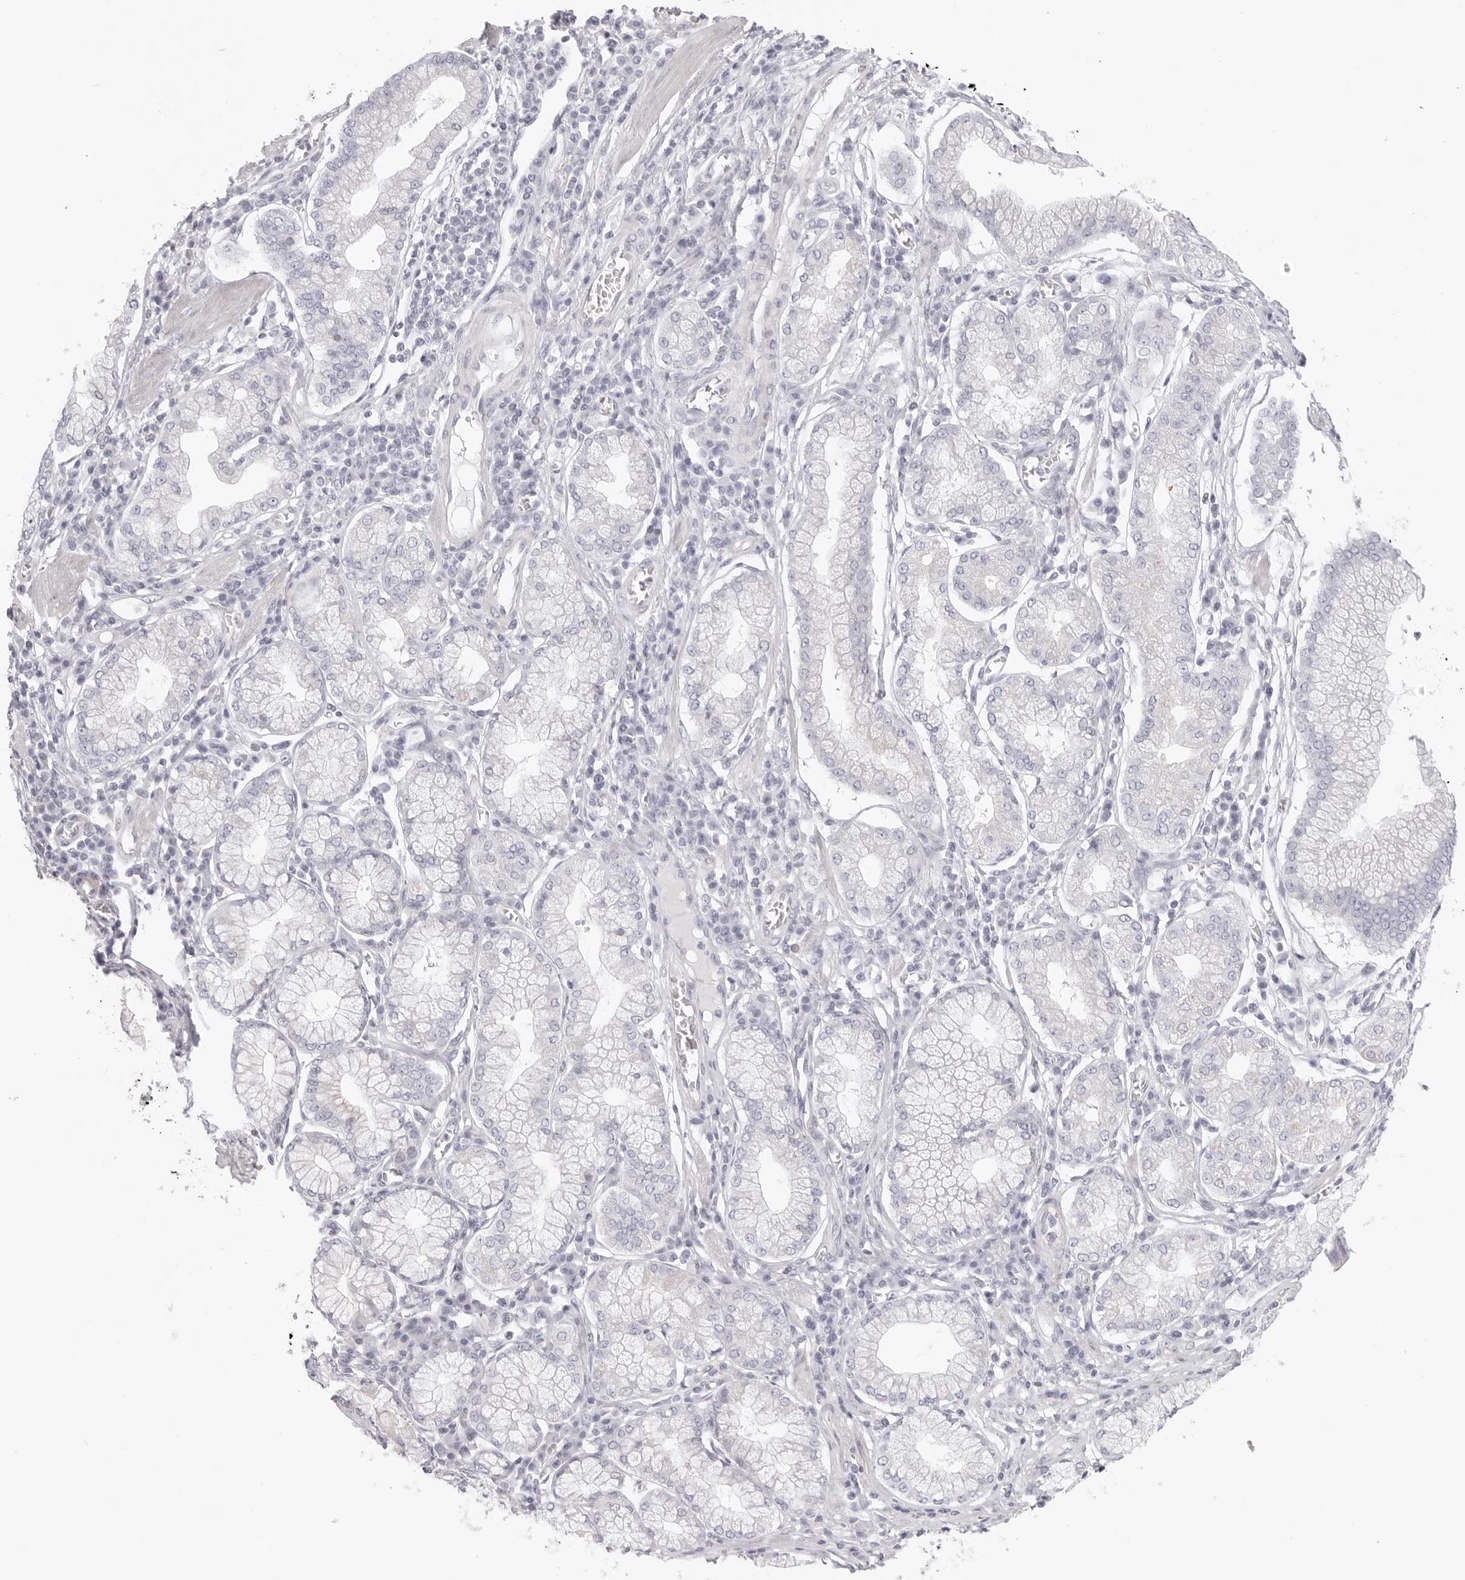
{"staining": {"intensity": "negative", "quantity": "none", "location": "none"}, "tissue": "stomach cancer", "cell_type": "Tumor cells", "image_type": "cancer", "snomed": [{"axis": "morphology", "description": "Adenocarcinoma, NOS"}, {"axis": "topography", "description": "Stomach"}], "caption": "This image is of stomach adenocarcinoma stained with immunohistochemistry (IHC) to label a protein in brown with the nuclei are counter-stained blue. There is no expression in tumor cells.", "gene": "RXFP1", "patient": {"sex": "male", "age": 59}}